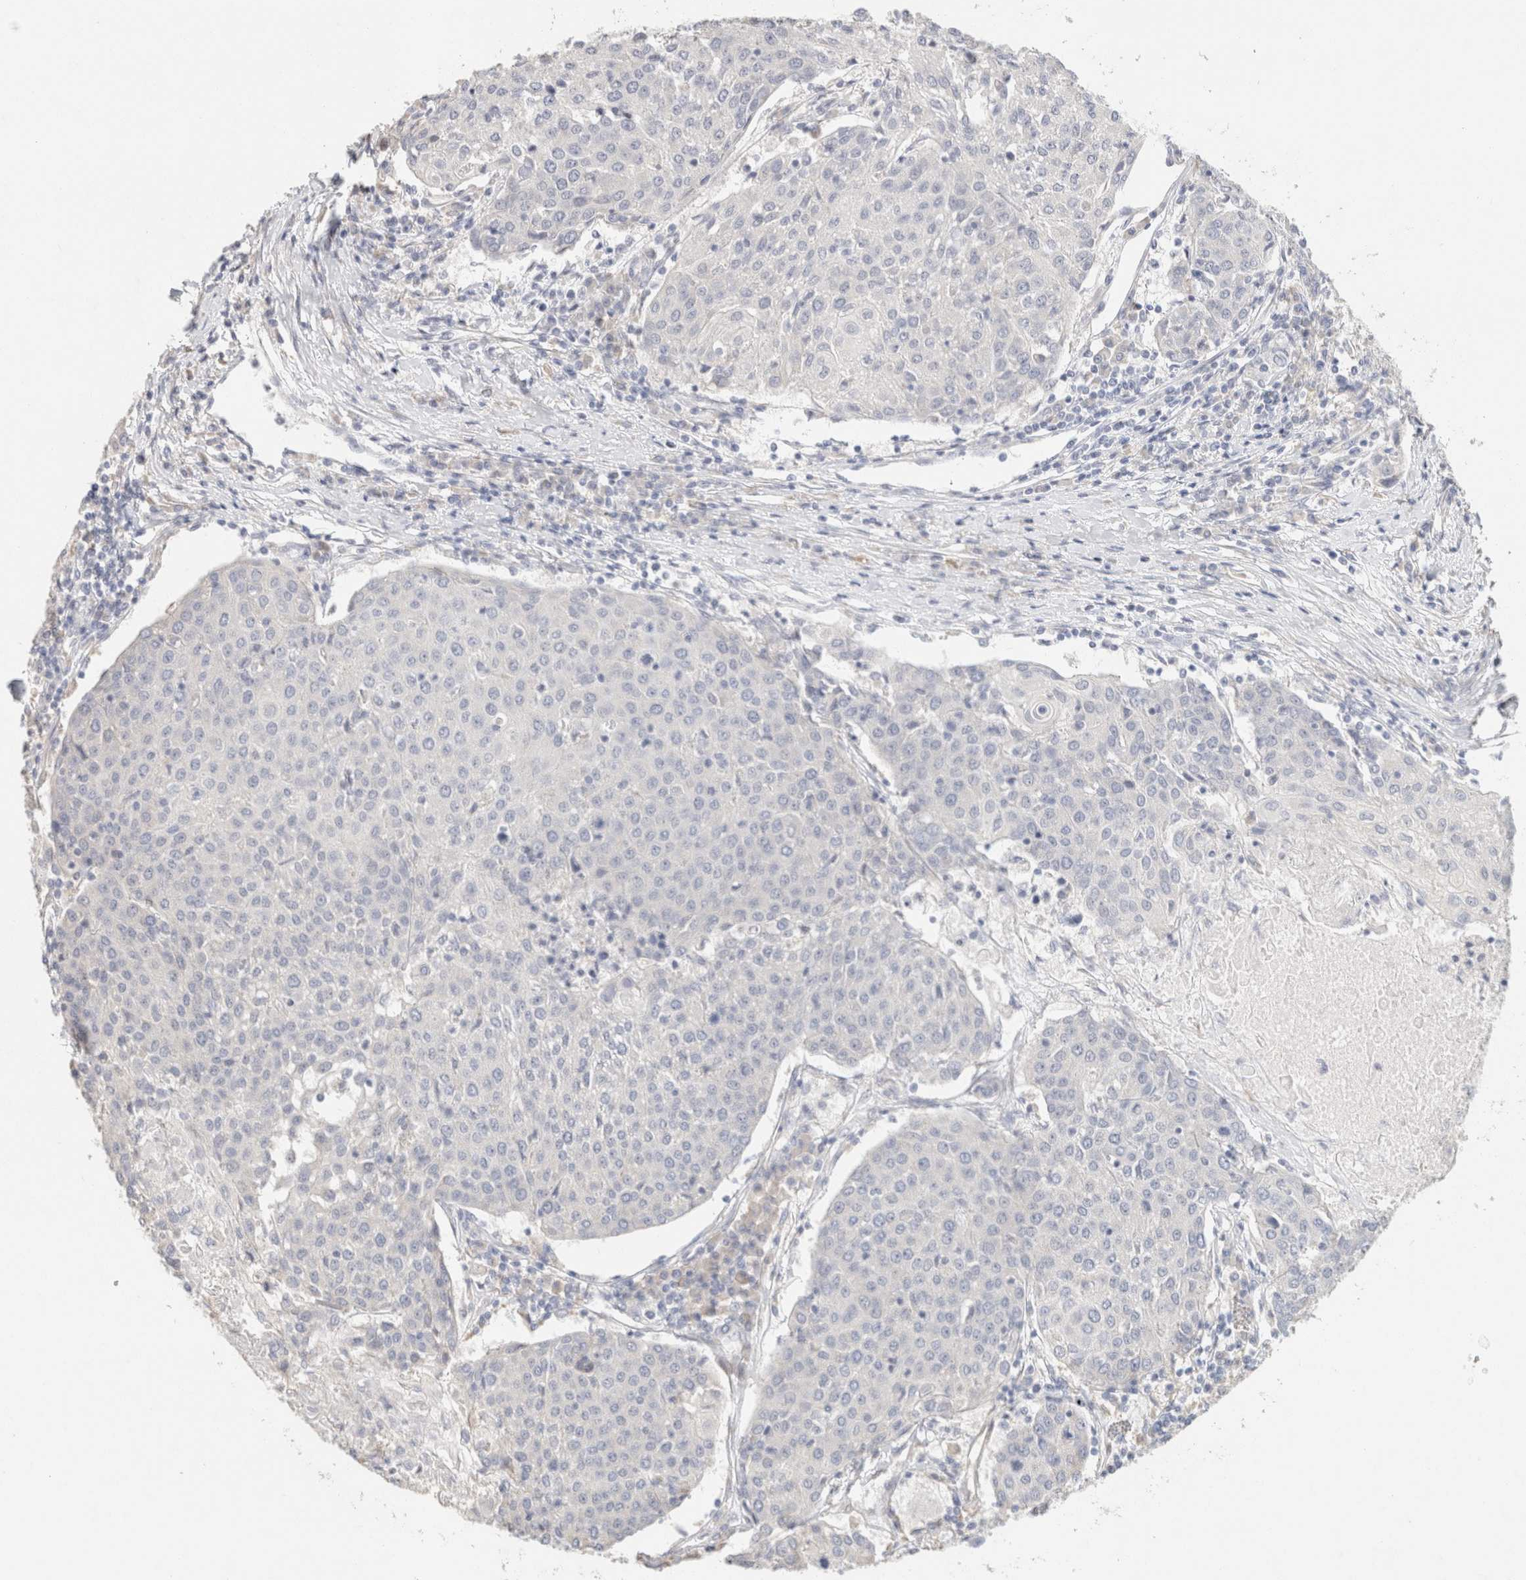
{"staining": {"intensity": "negative", "quantity": "none", "location": "none"}, "tissue": "urothelial cancer", "cell_type": "Tumor cells", "image_type": "cancer", "snomed": [{"axis": "morphology", "description": "Urothelial carcinoma, High grade"}, {"axis": "topography", "description": "Urinary bladder"}], "caption": "High power microscopy image of an immunohistochemistry (IHC) histopathology image of urothelial cancer, revealing no significant staining in tumor cells.", "gene": "NEFM", "patient": {"sex": "female", "age": 85}}